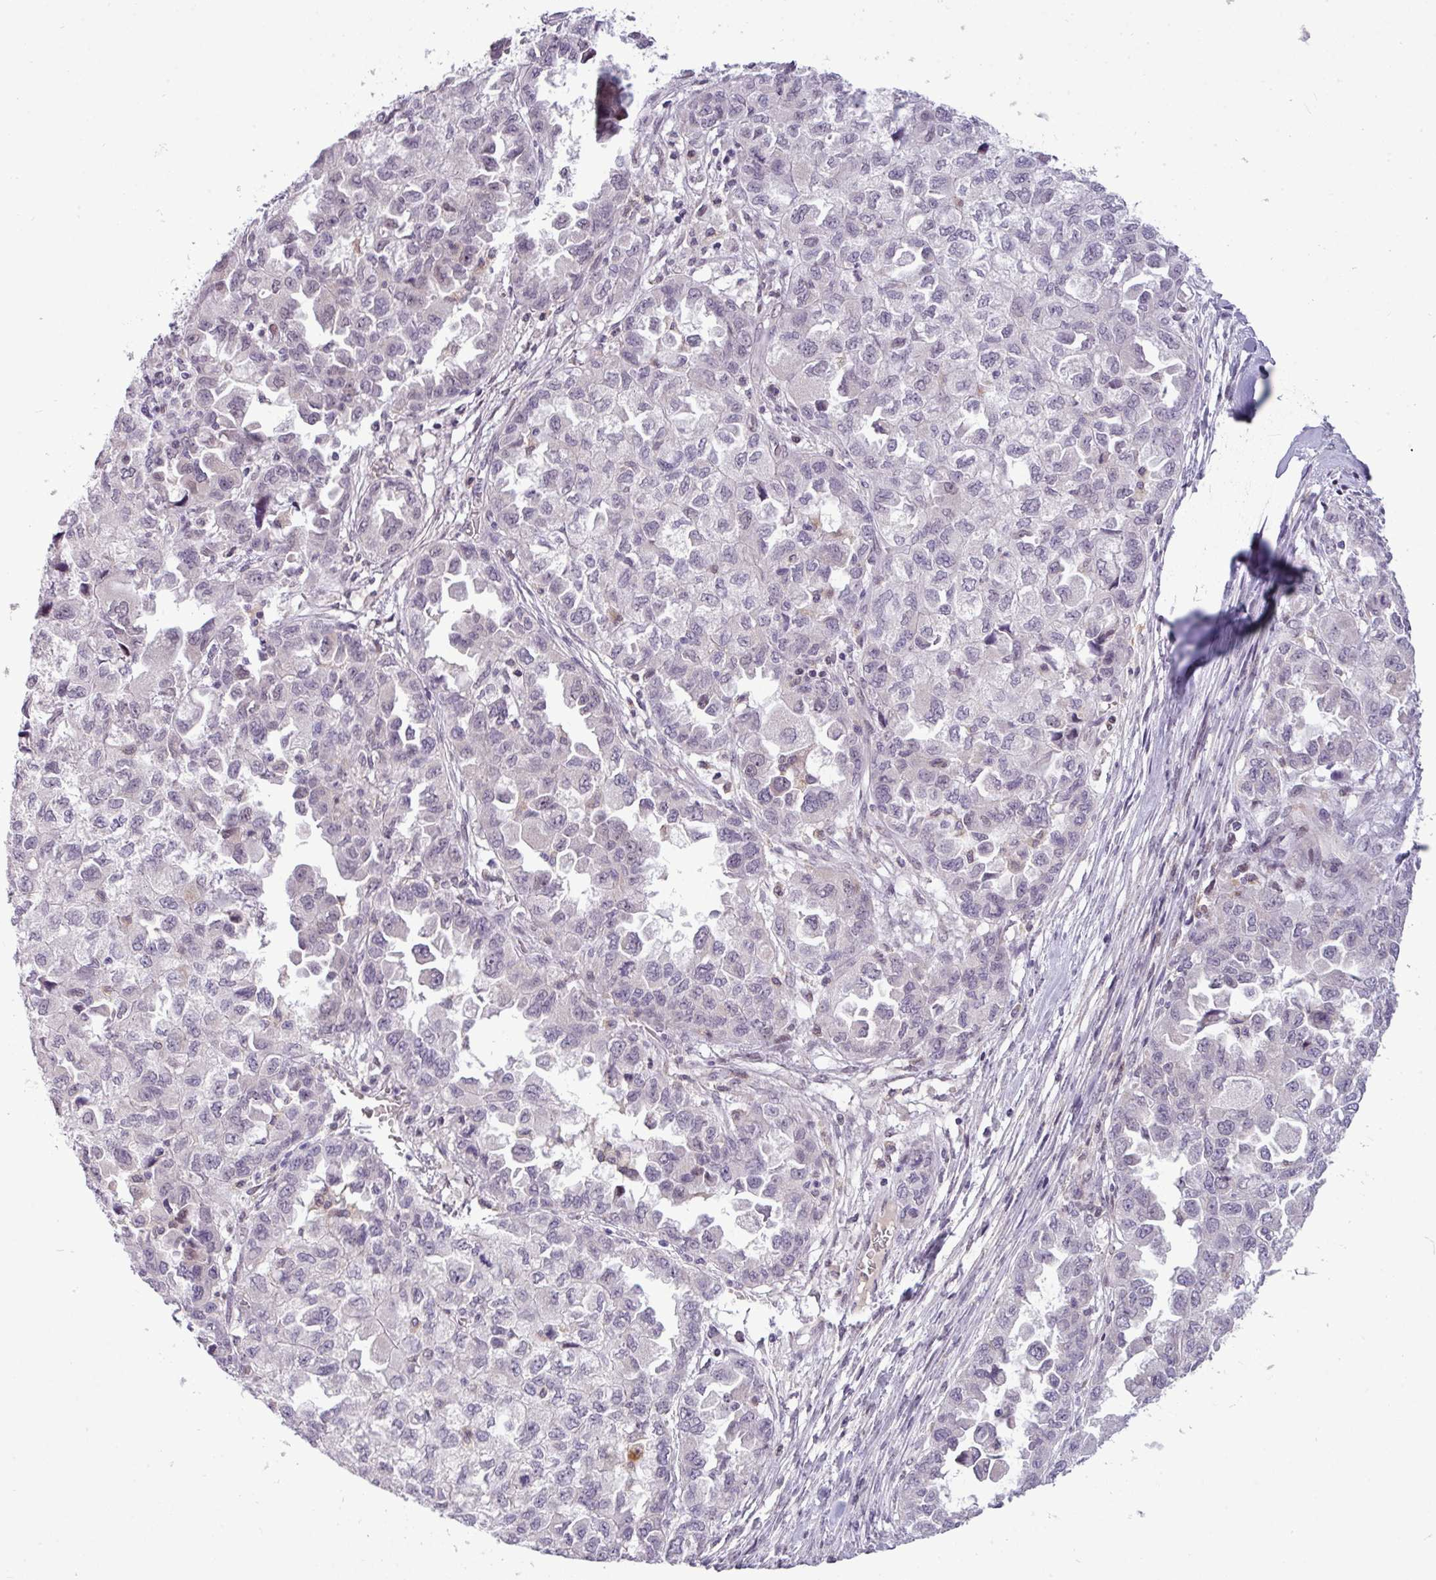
{"staining": {"intensity": "negative", "quantity": "none", "location": "none"}, "tissue": "ovarian cancer", "cell_type": "Tumor cells", "image_type": "cancer", "snomed": [{"axis": "morphology", "description": "Cystadenocarcinoma, serous, NOS"}, {"axis": "topography", "description": "Ovary"}], "caption": "A high-resolution photomicrograph shows IHC staining of ovarian cancer, which exhibits no significant staining in tumor cells.", "gene": "SLC66A2", "patient": {"sex": "female", "age": 84}}